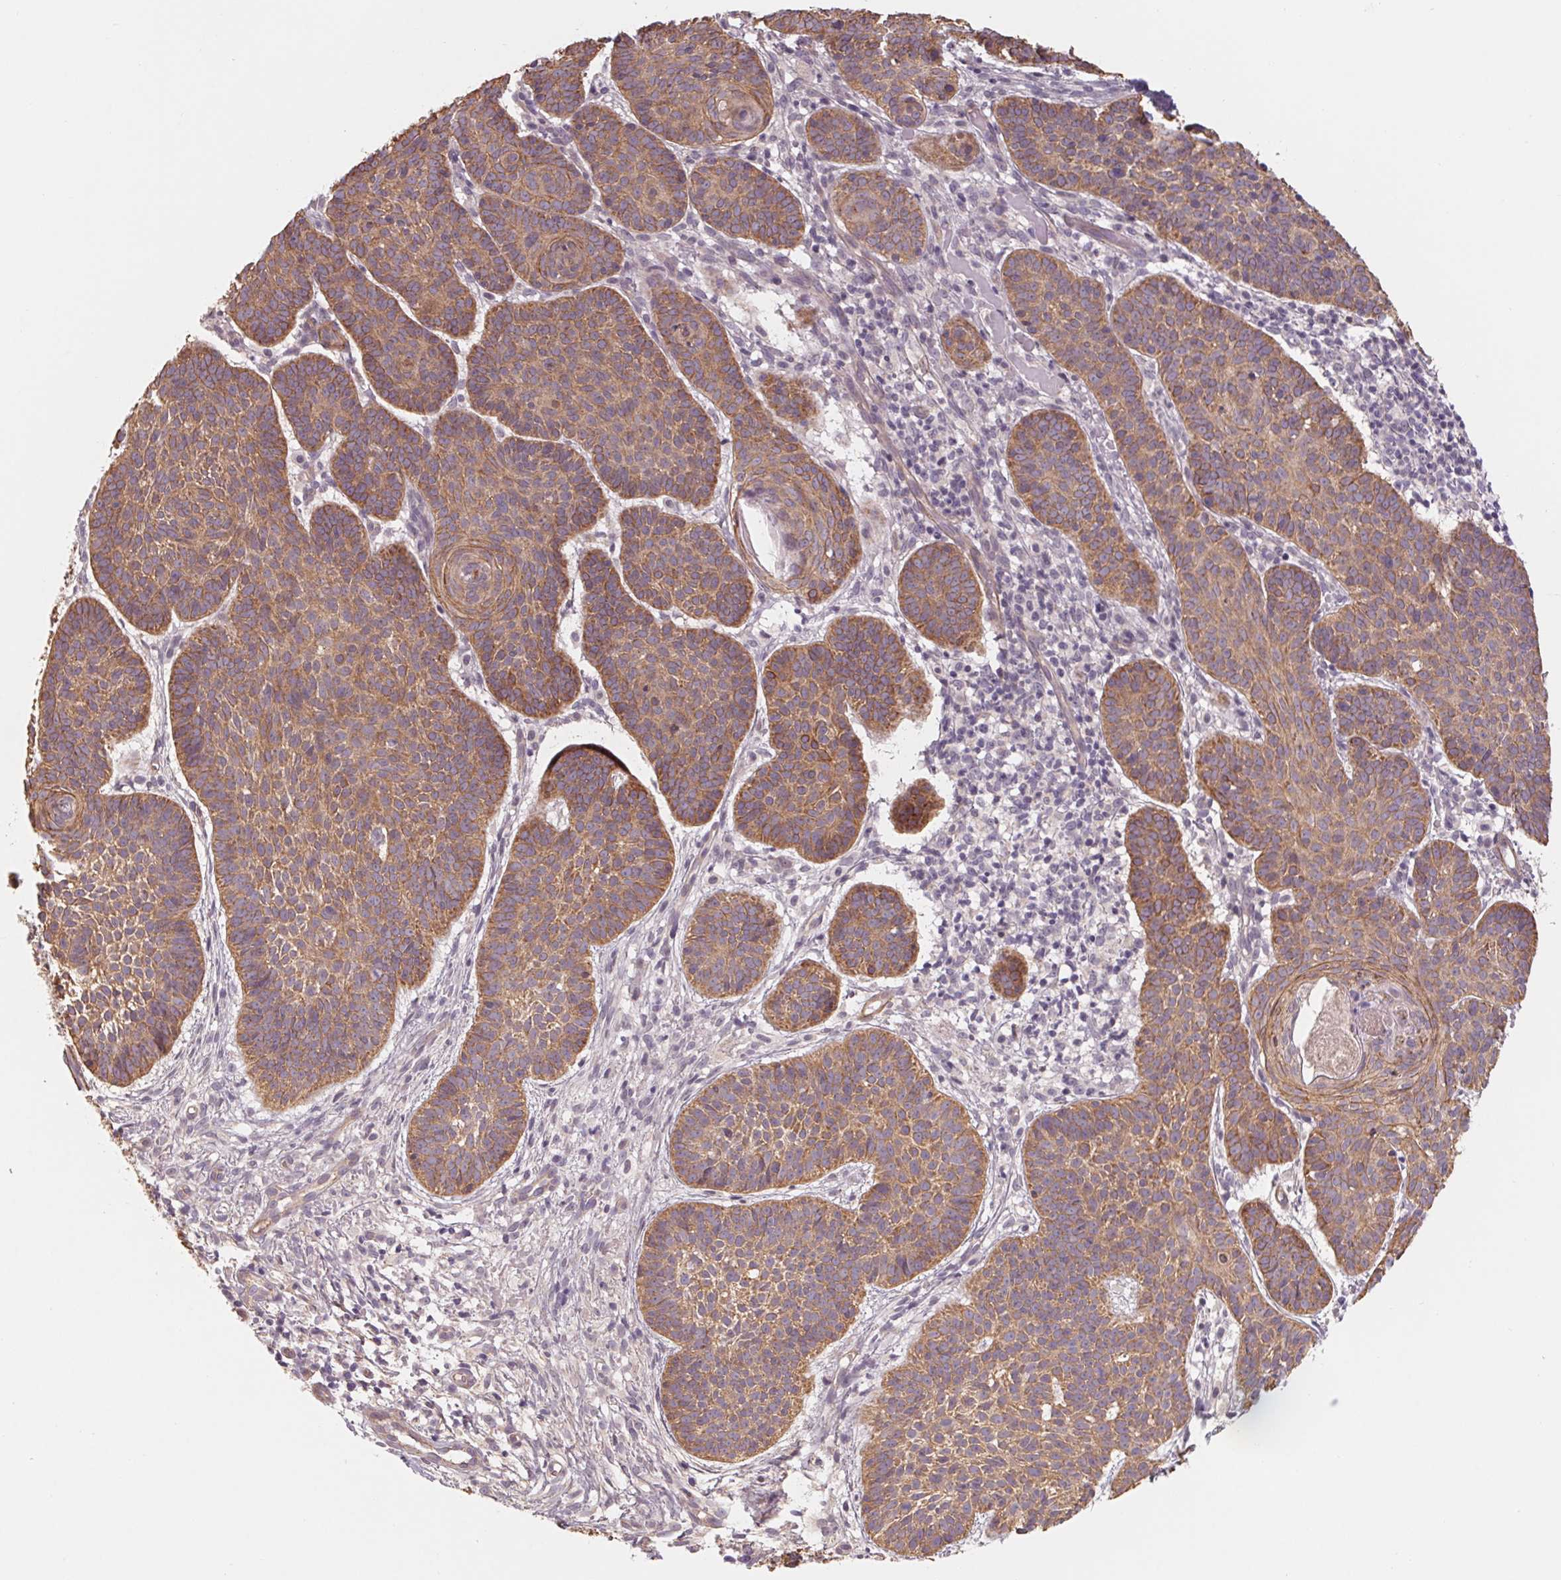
{"staining": {"intensity": "moderate", "quantity": ">75%", "location": "cytoplasmic/membranous"}, "tissue": "skin cancer", "cell_type": "Tumor cells", "image_type": "cancer", "snomed": [{"axis": "morphology", "description": "Basal cell carcinoma"}, {"axis": "topography", "description": "Skin"}], "caption": "Immunohistochemical staining of skin cancer shows moderate cytoplasmic/membranous protein staining in about >75% of tumor cells.", "gene": "CCDC112", "patient": {"sex": "male", "age": 72}}